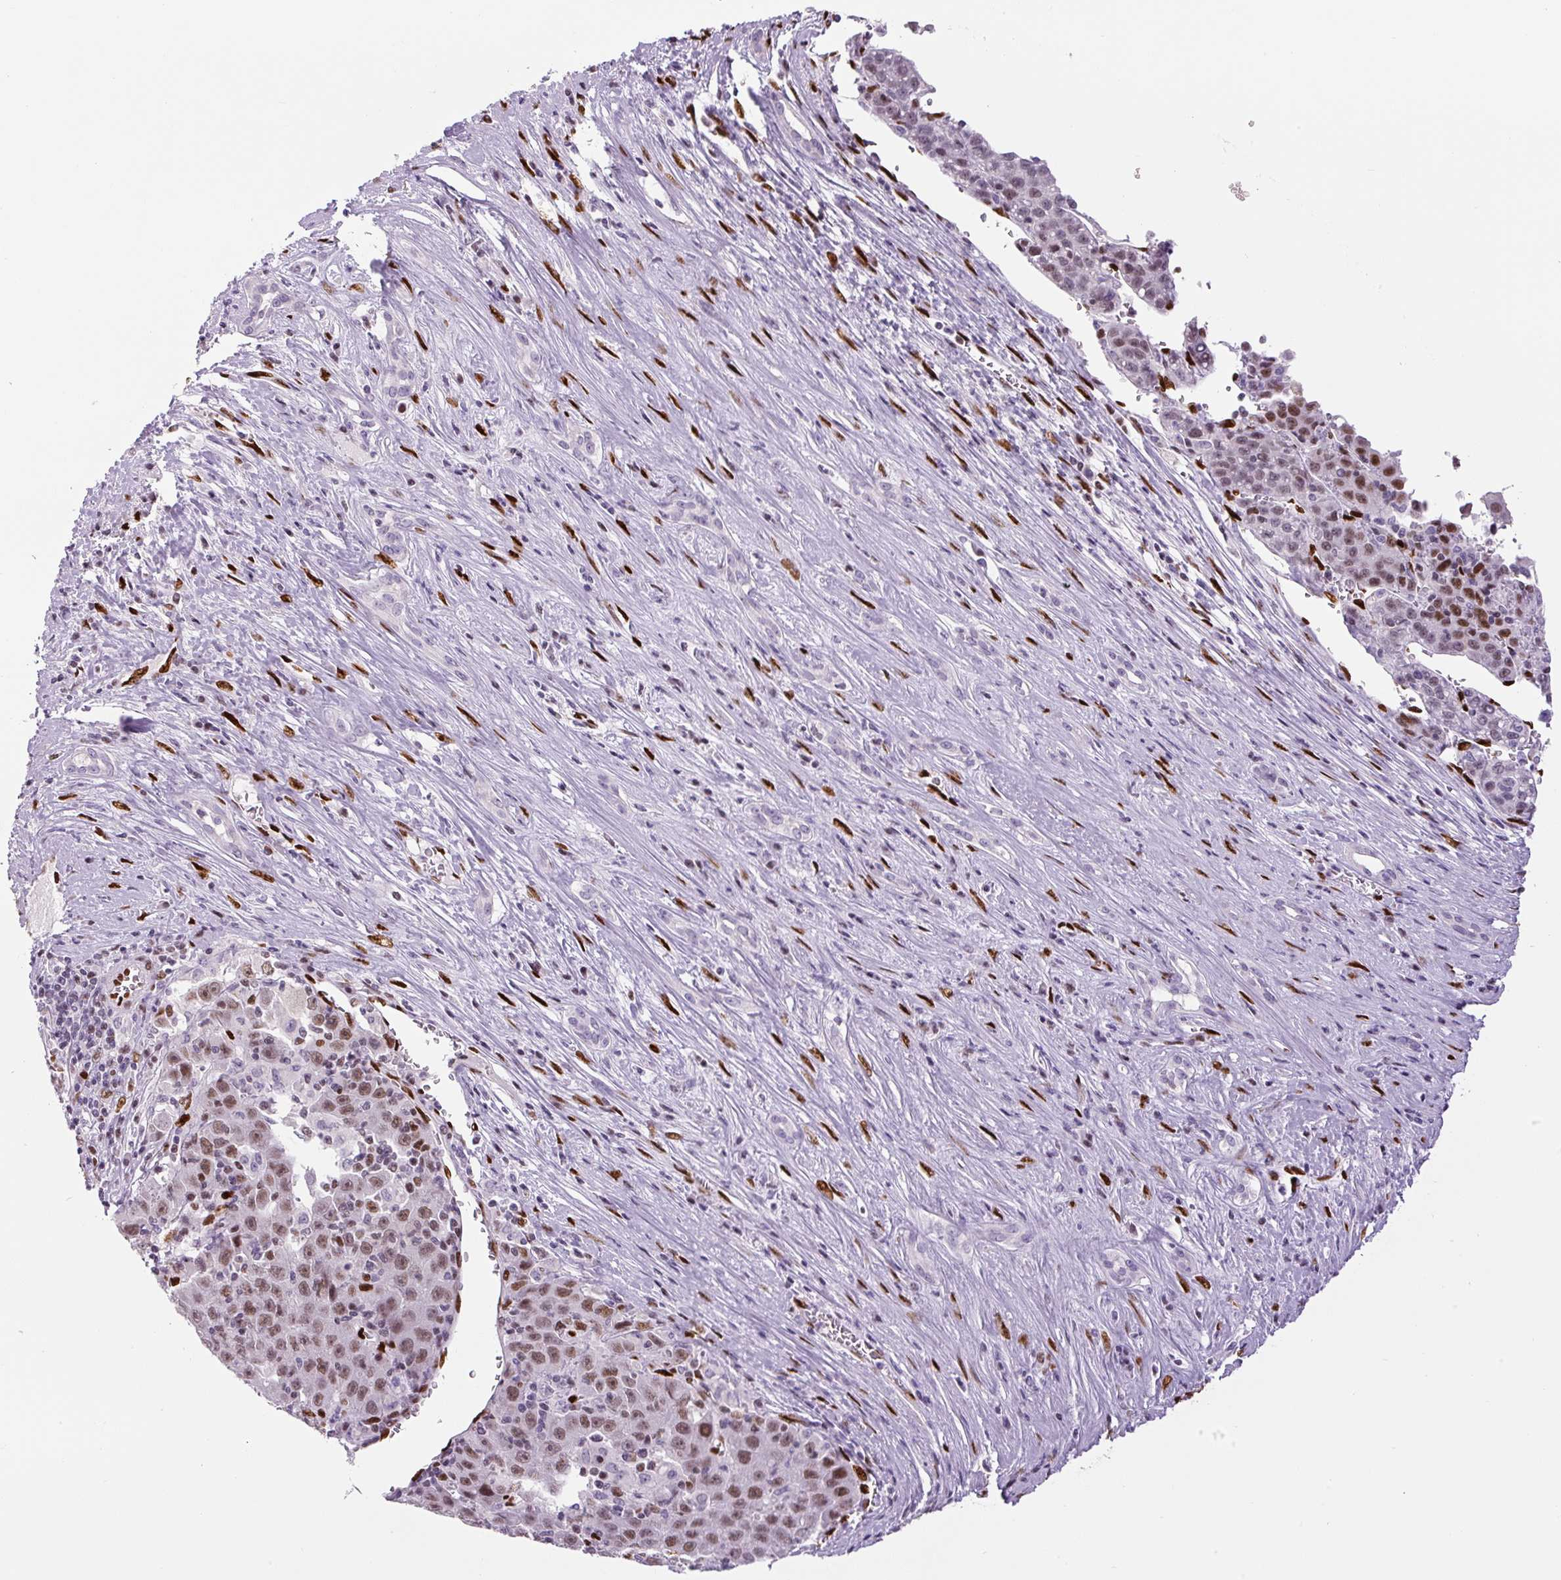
{"staining": {"intensity": "moderate", "quantity": ">75%", "location": "nuclear"}, "tissue": "liver cancer", "cell_type": "Tumor cells", "image_type": "cancer", "snomed": [{"axis": "morphology", "description": "Carcinoma, Hepatocellular, NOS"}, {"axis": "topography", "description": "Liver"}], "caption": "Moderate nuclear protein staining is present in about >75% of tumor cells in liver hepatocellular carcinoma.", "gene": "ZEB1", "patient": {"sex": "female", "age": 53}}